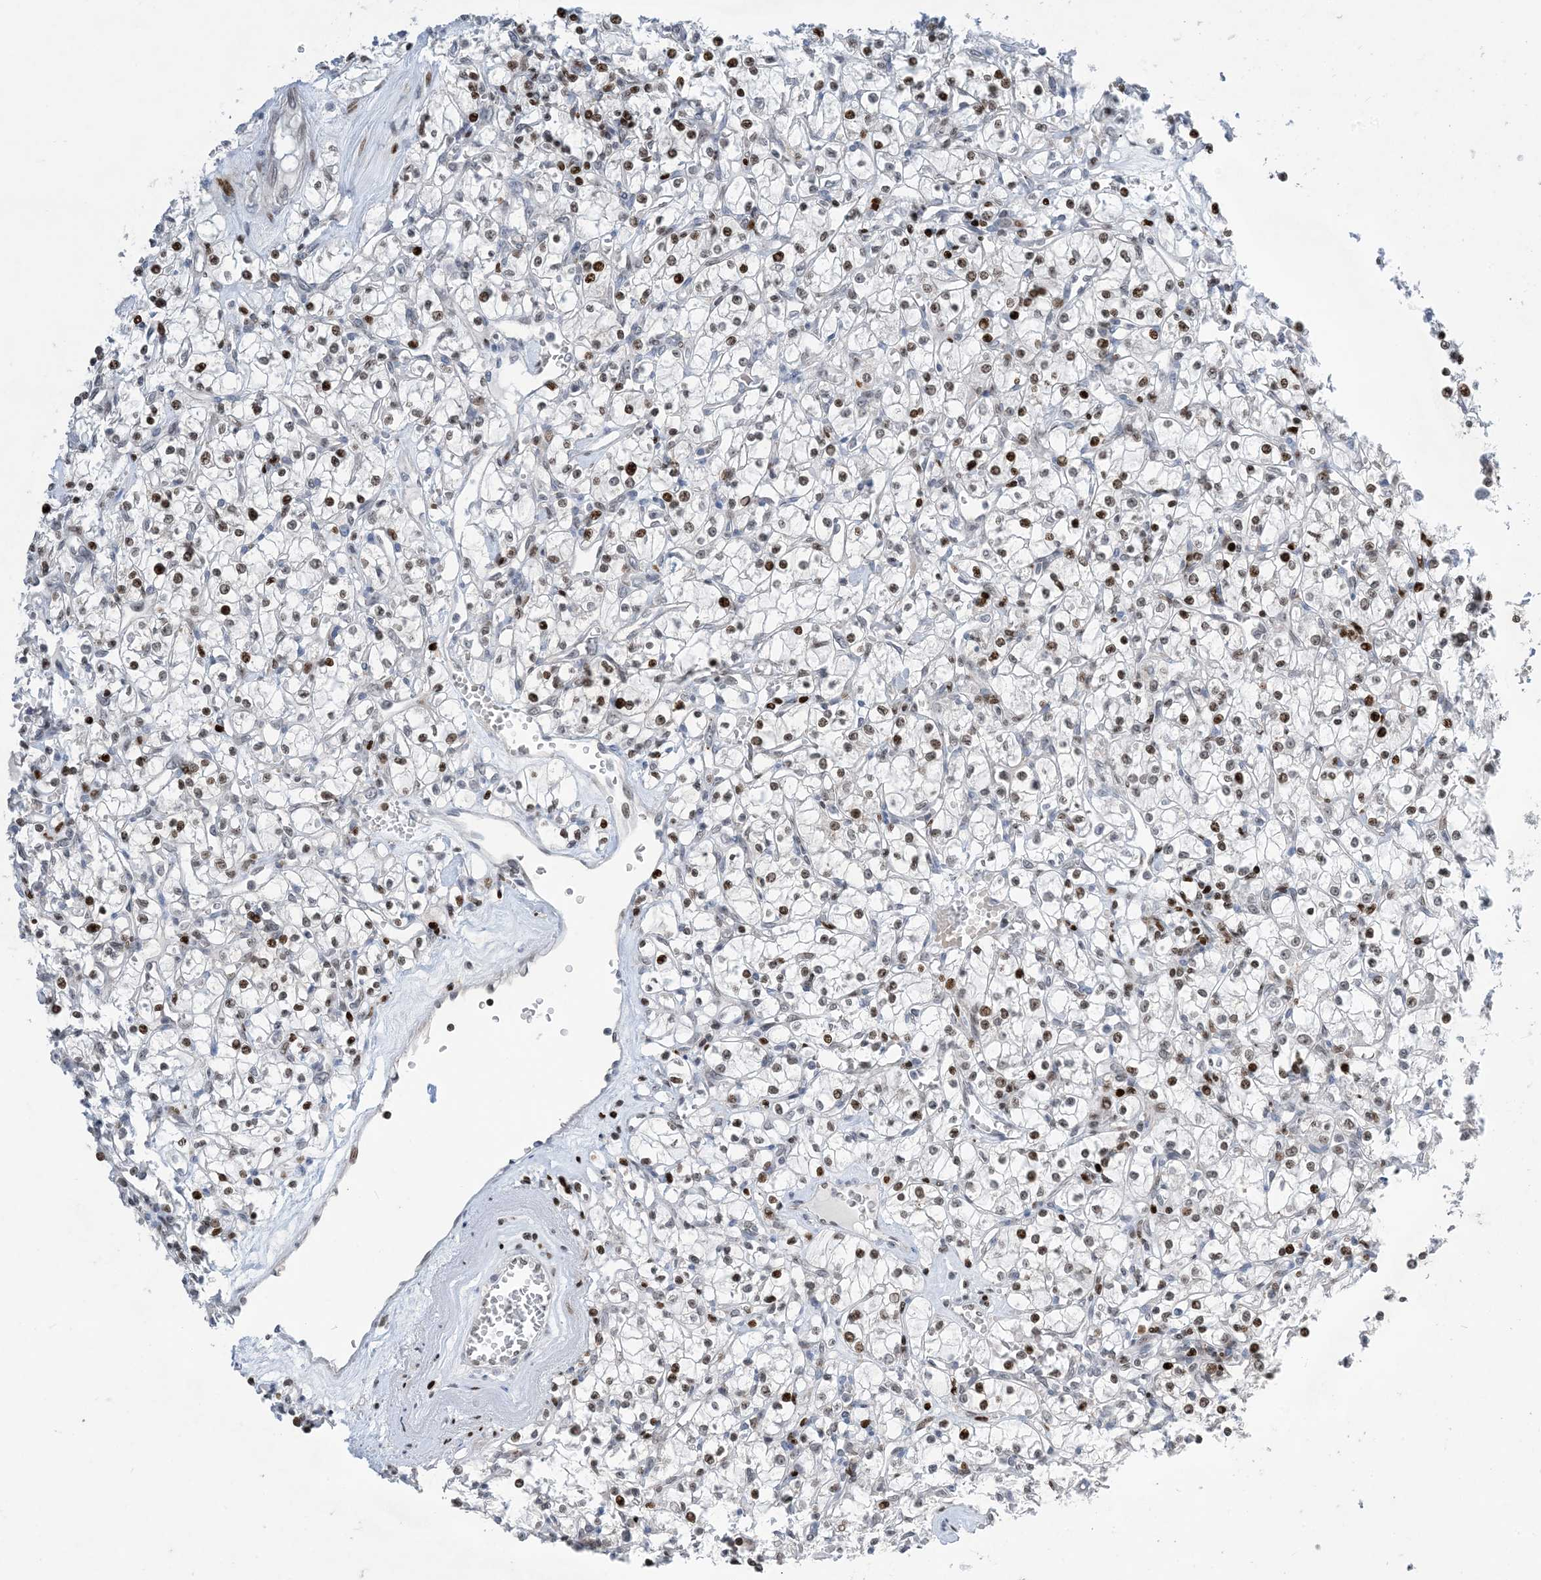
{"staining": {"intensity": "moderate", "quantity": "25%-75%", "location": "nuclear"}, "tissue": "renal cancer", "cell_type": "Tumor cells", "image_type": "cancer", "snomed": [{"axis": "morphology", "description": "Adenocarcinoma, NOS"}, {"axis": "topography", "description": "Kidney"}], "caption": "Tumor cells show moderate nuclear staining in approximately 25%-75% of cells in renal cancer.", "gene": "SLC25A53", "patient": {"sex": "female", "age": 59}}